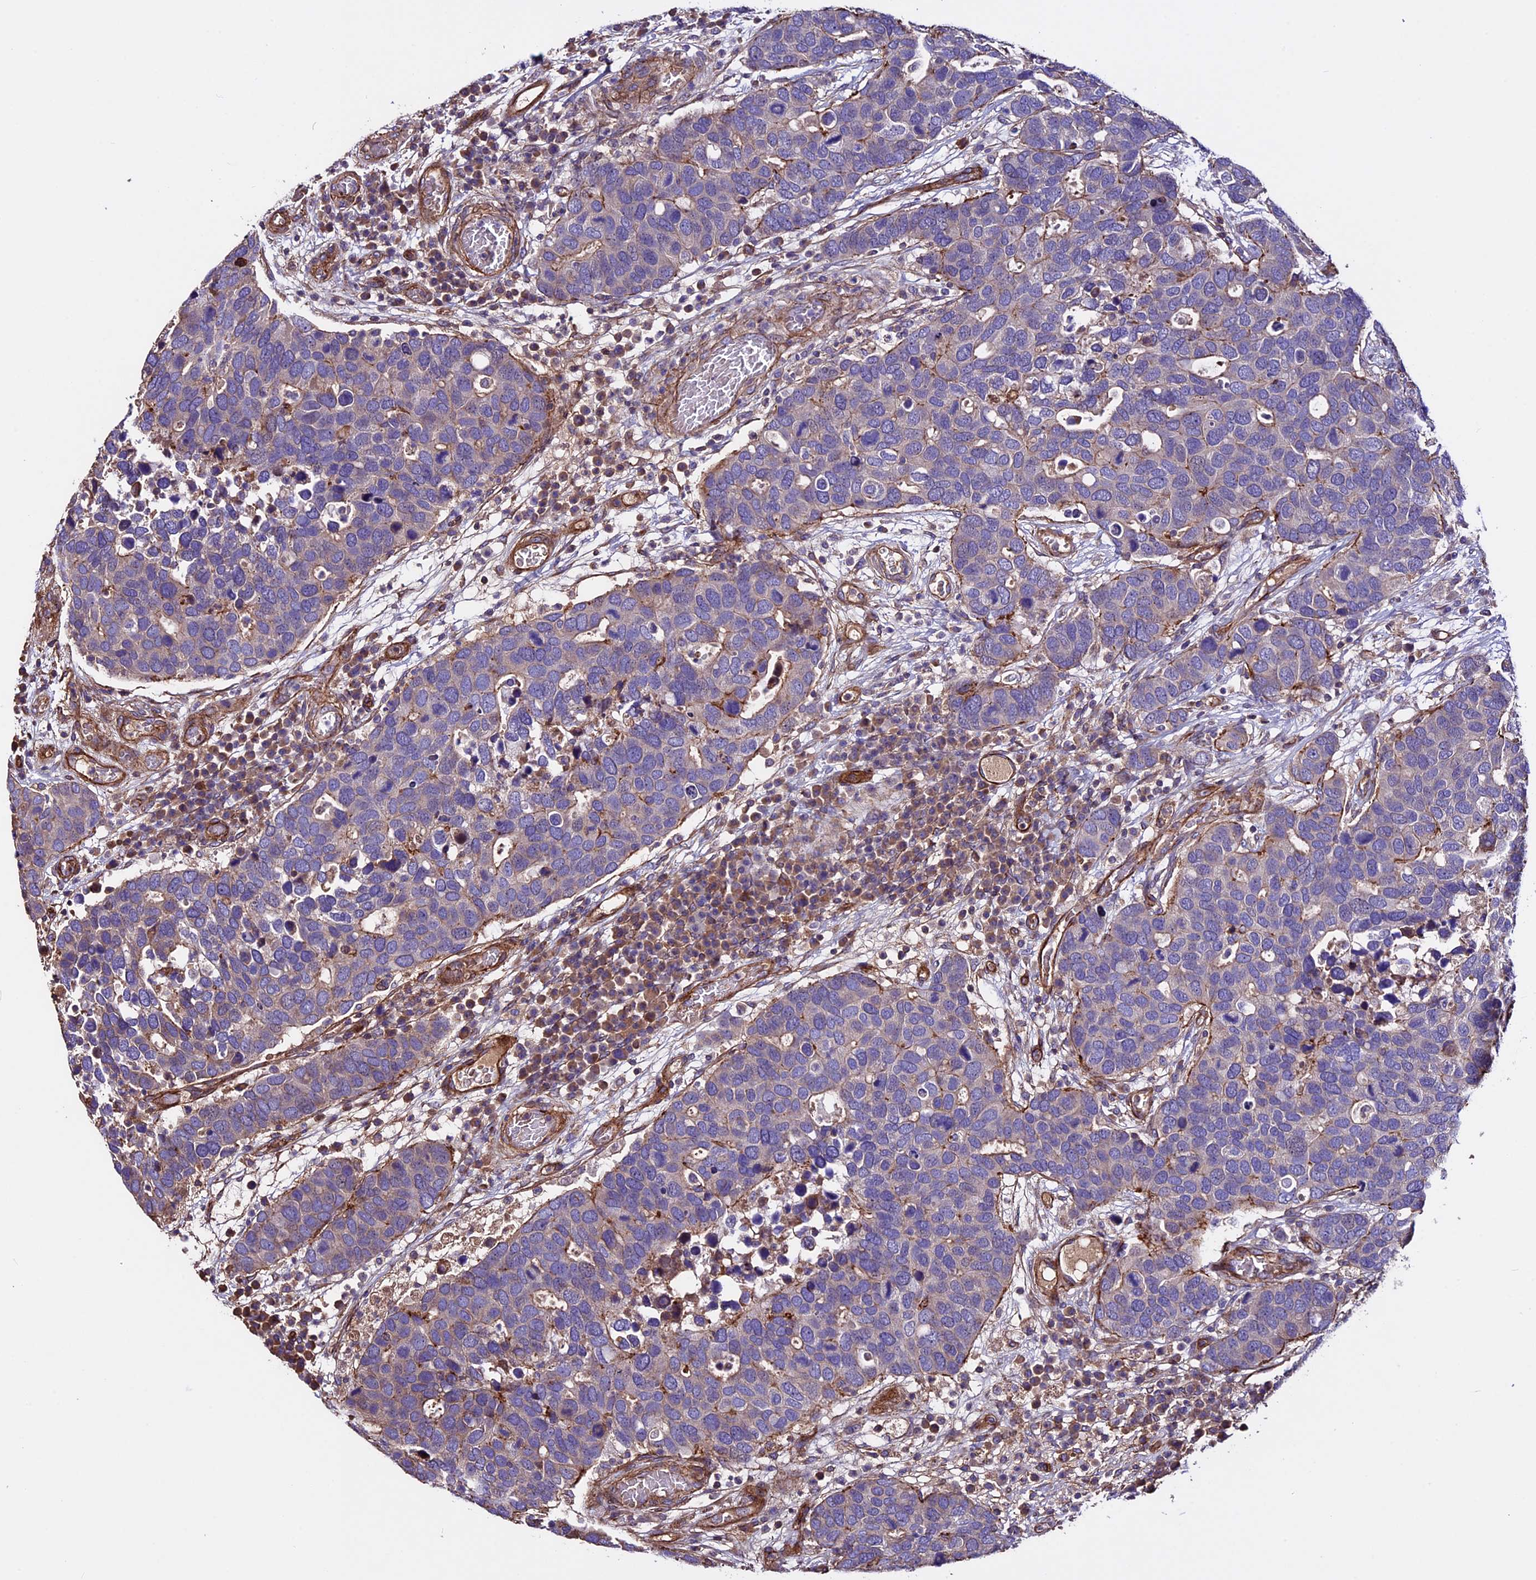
{"staining": {"intensity": "weak", "quantity": "25%-75%", "location": "cytoplasmic/membranous"}, "tissue": "breast cancer", "cell_type": "Tumor cells", "image_type": "cancer", "snomed": [{"axis": "morphology", "description": "Duct carcinoma"}, {"axis": "topography", "description": "Breast"}], "caption": "The image demonstrates a brown stain indicating the presence of a protein in the cytoplasmic/membranous of tumor cells in breast cancer. (IHC, brightfield microscopy, high magnification).", "gene": "EVA1B", "patient": {"sex": "female", "age": 83}}